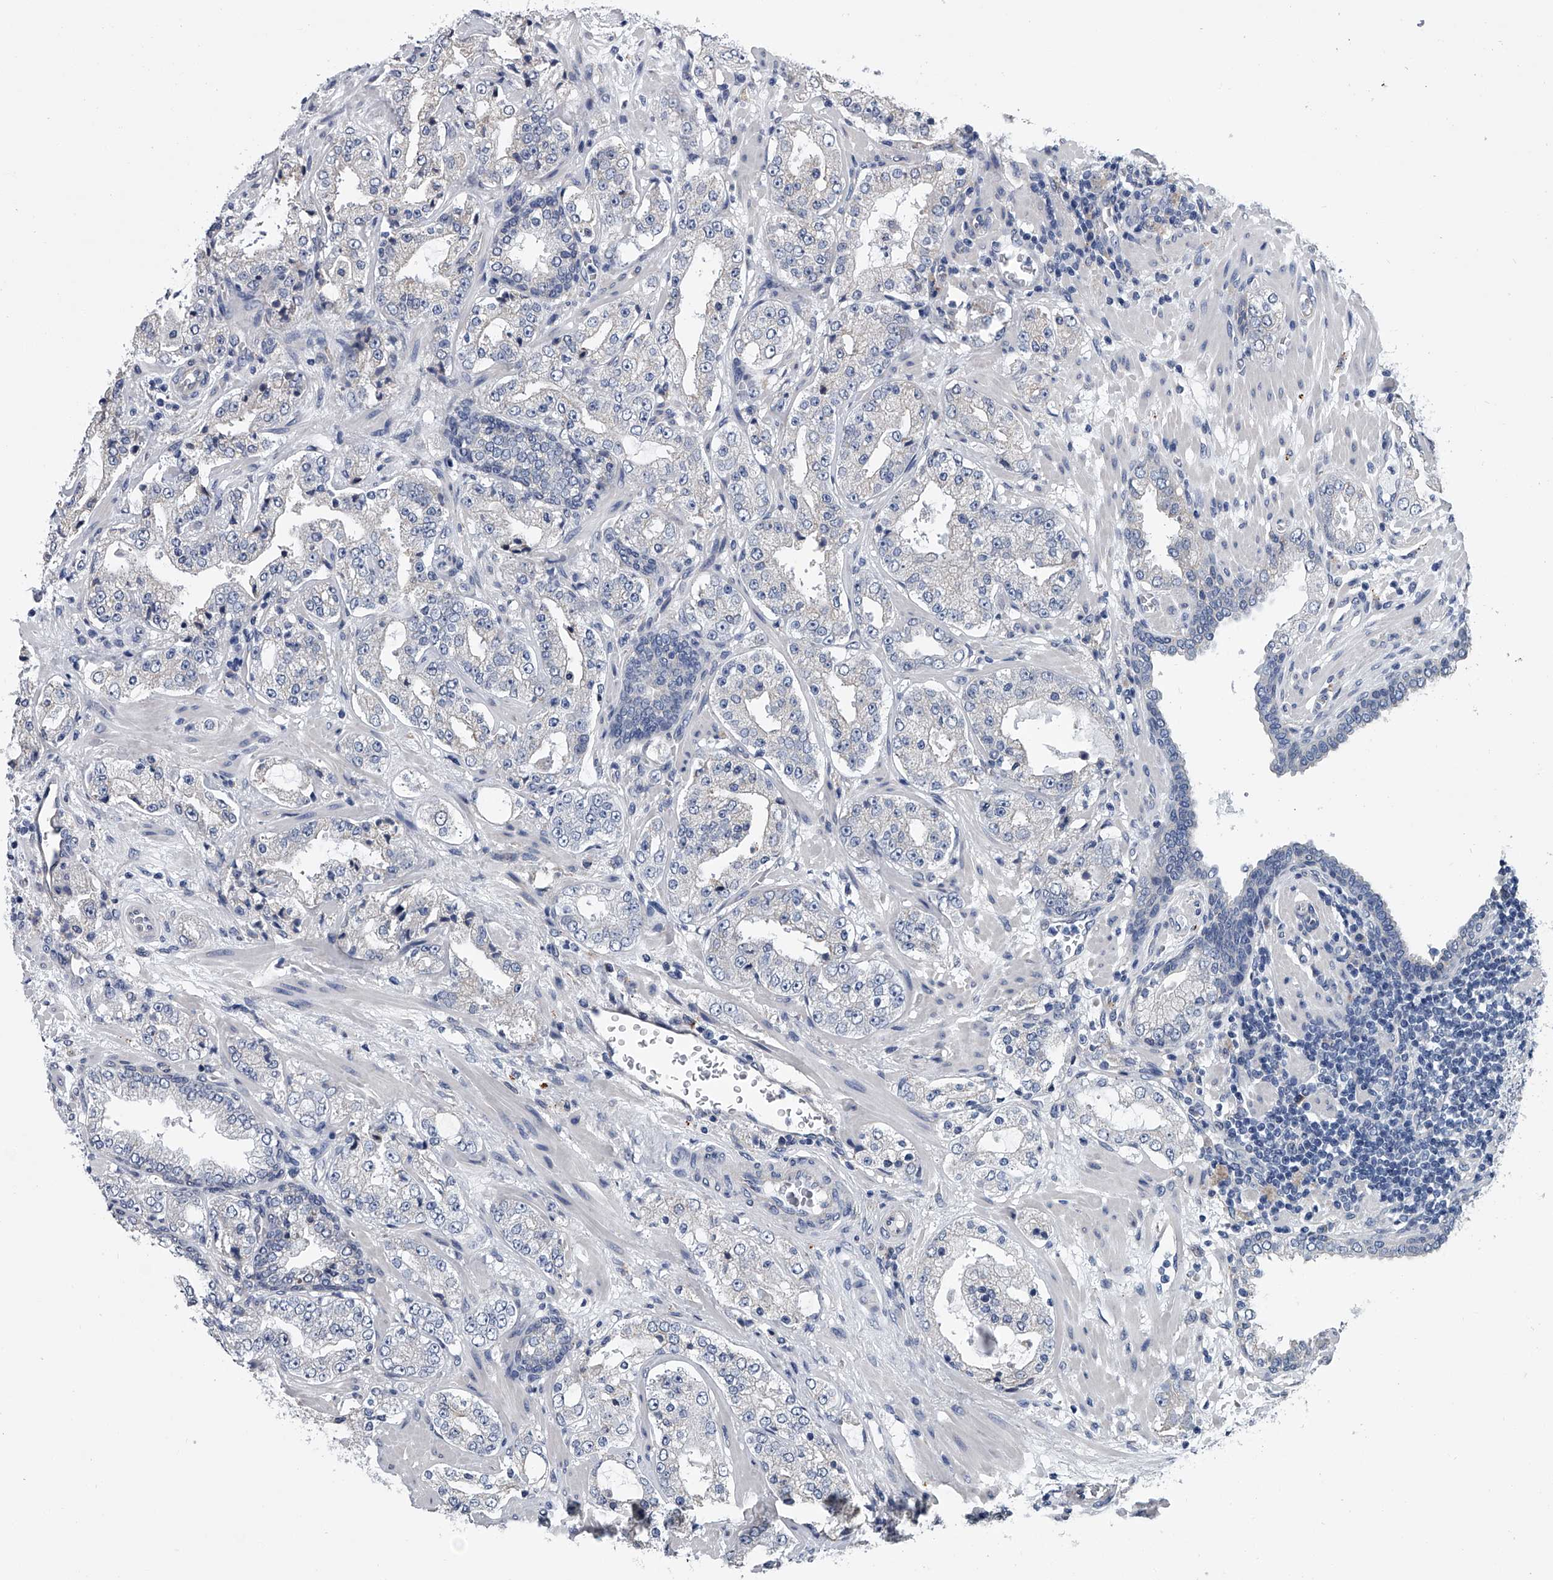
{"staining": {"intensity": "negative", "quantity": "none", "location": "none"}, "tissue": "prostate cancer", "cell_type": "Tumor cells", "image_type": "cancer", "snomed": [{"axis": "morphology", "description": "Adenocarcinoma, High grade"}, {"axis": "topography", "description": "Prostate"}], "caption": "High power microscopy histopathology image of an immunohistochemistry histopathology image of prostate cancer, revealing no significant staining in tumor cells.", "gene": "ABCG1", "patient": {"sex": "male", "age": 64}}